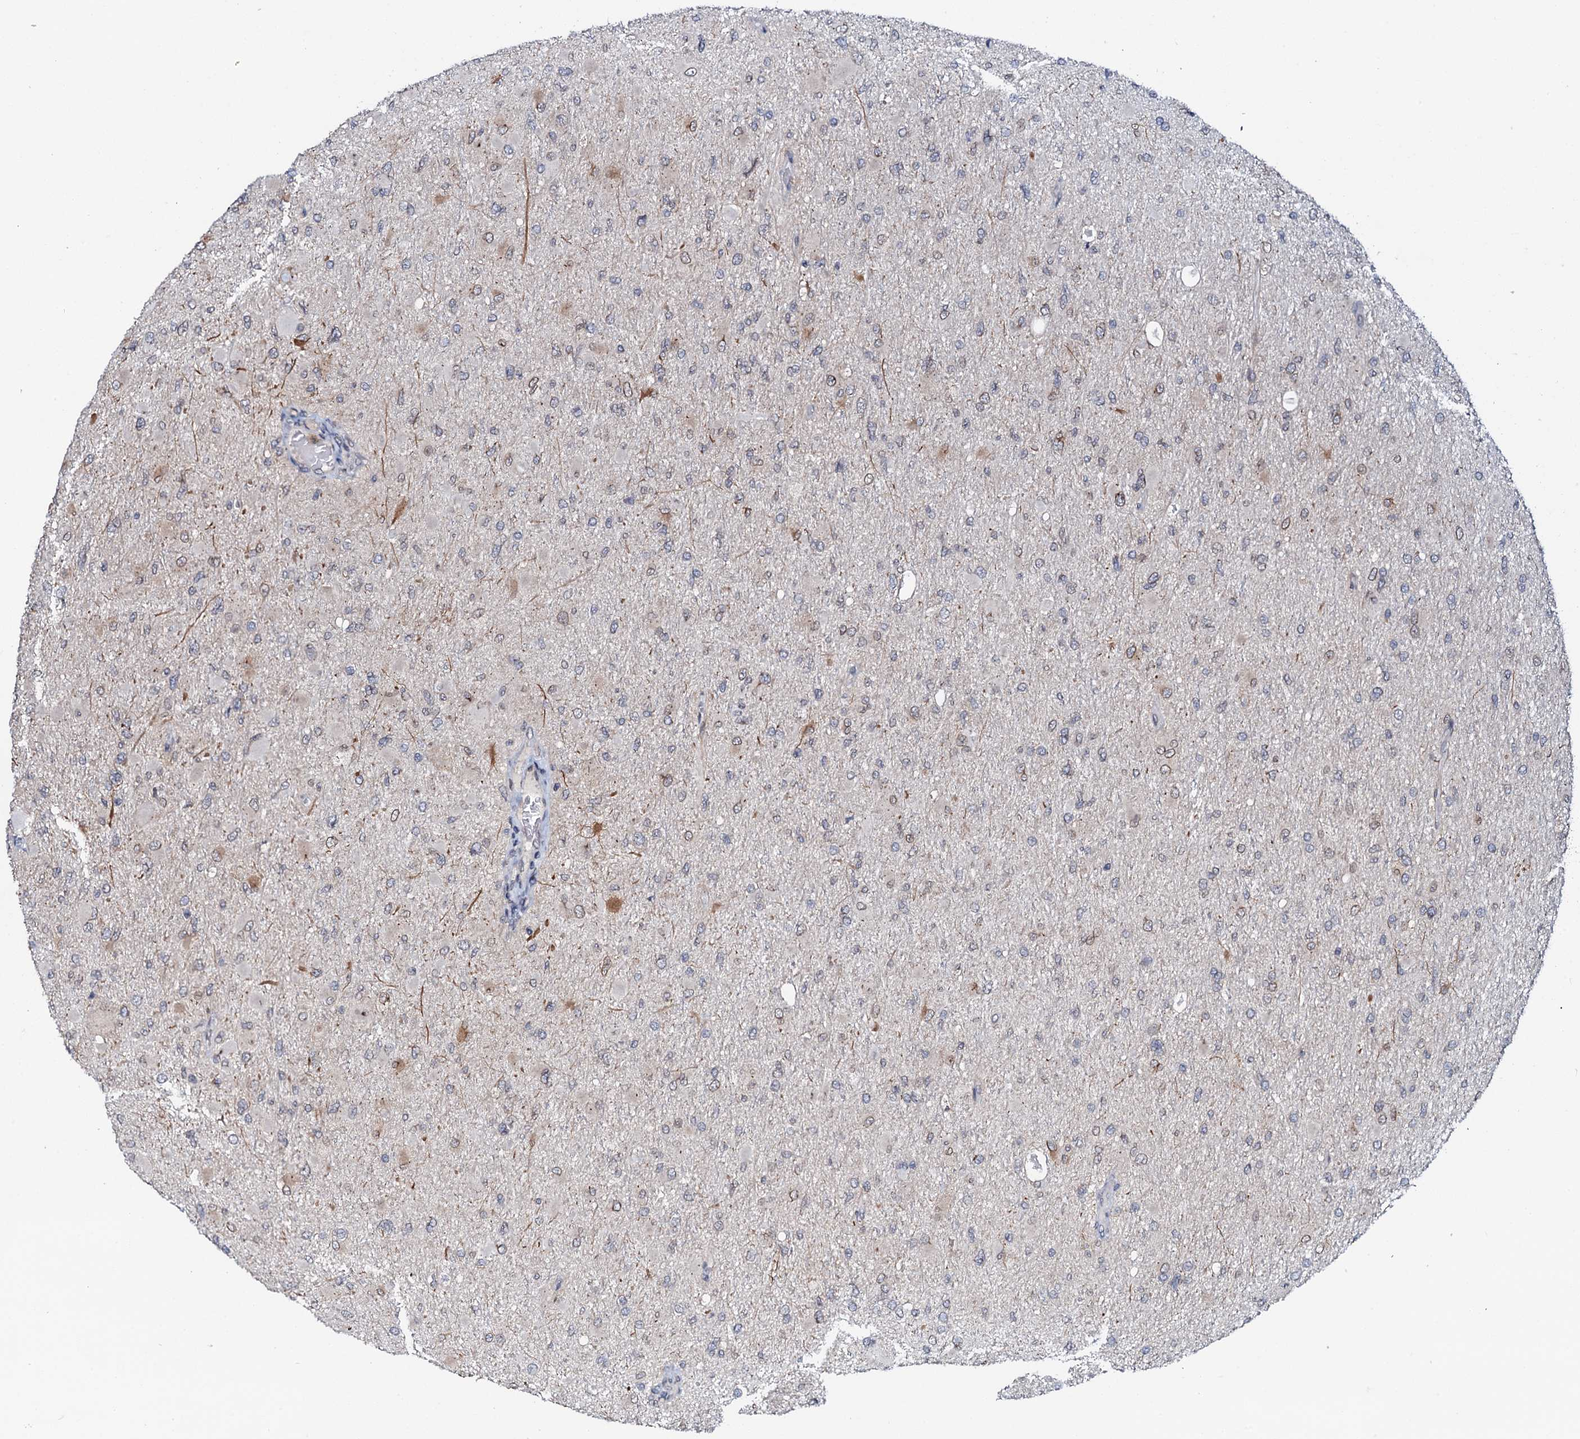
{"staining": {"intensity": "weak", "quantity": "<25%", "location": "cytoplasmic/membranous,nuclear"}, "tissue": "glioma", "cell_type": "Tumor cells", "image_type": "cancer", "snomed": [{"axis": "morphology", "description": "Glioma, malignant, High grade"}, {"axis": "topography", "description": "Cerebral cortex"}], "caption": "Protein analysis of malignant high-grade glioma exhibits no significant staining in tumor cells.", "gene": "SNTA1", "patient": {"sex": "female", "age": 36}}